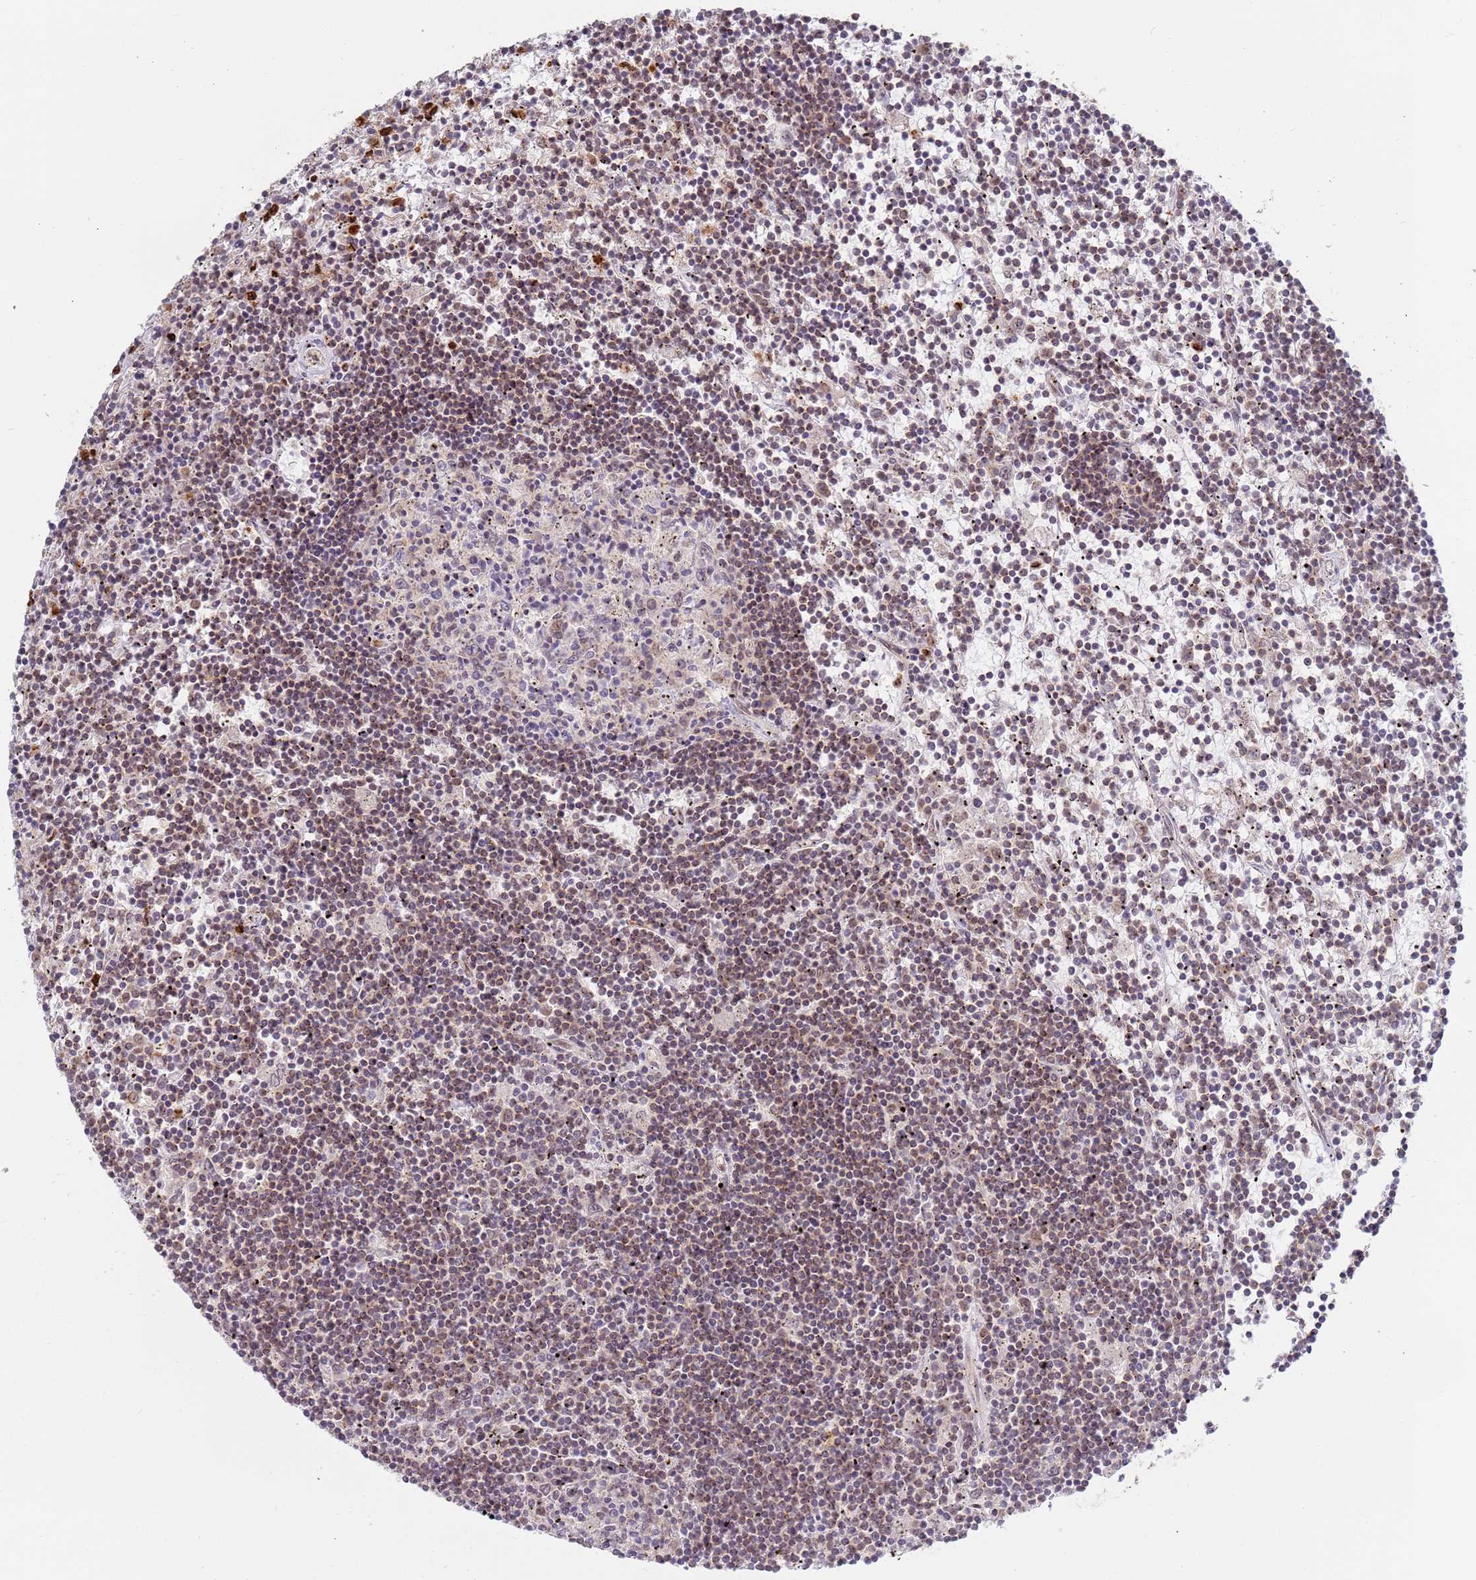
{"staining": {"intensity": "weak", "quantity": "25%-75%", "location": "cytoplasmic/membranous,nuclear"}, "tissue": "lymphoma", "cell_type": "Tumor cells", "image_type": "cancer", "snomed": [{"axis": "morphology", "description": "Malignant lymphoma, non-Hodgkin's type, Low grade"}, {"axis": "topography", "description": "Spleen"}], "caption": "Weak cytoplasmic/membranous and nuclear staining for a protein is identified in about 25%-75% of tumor cells of lymphoma using immunohistochemistry.", "gene": "CEP170", "patient": {"sex": "male", "age": 76}}